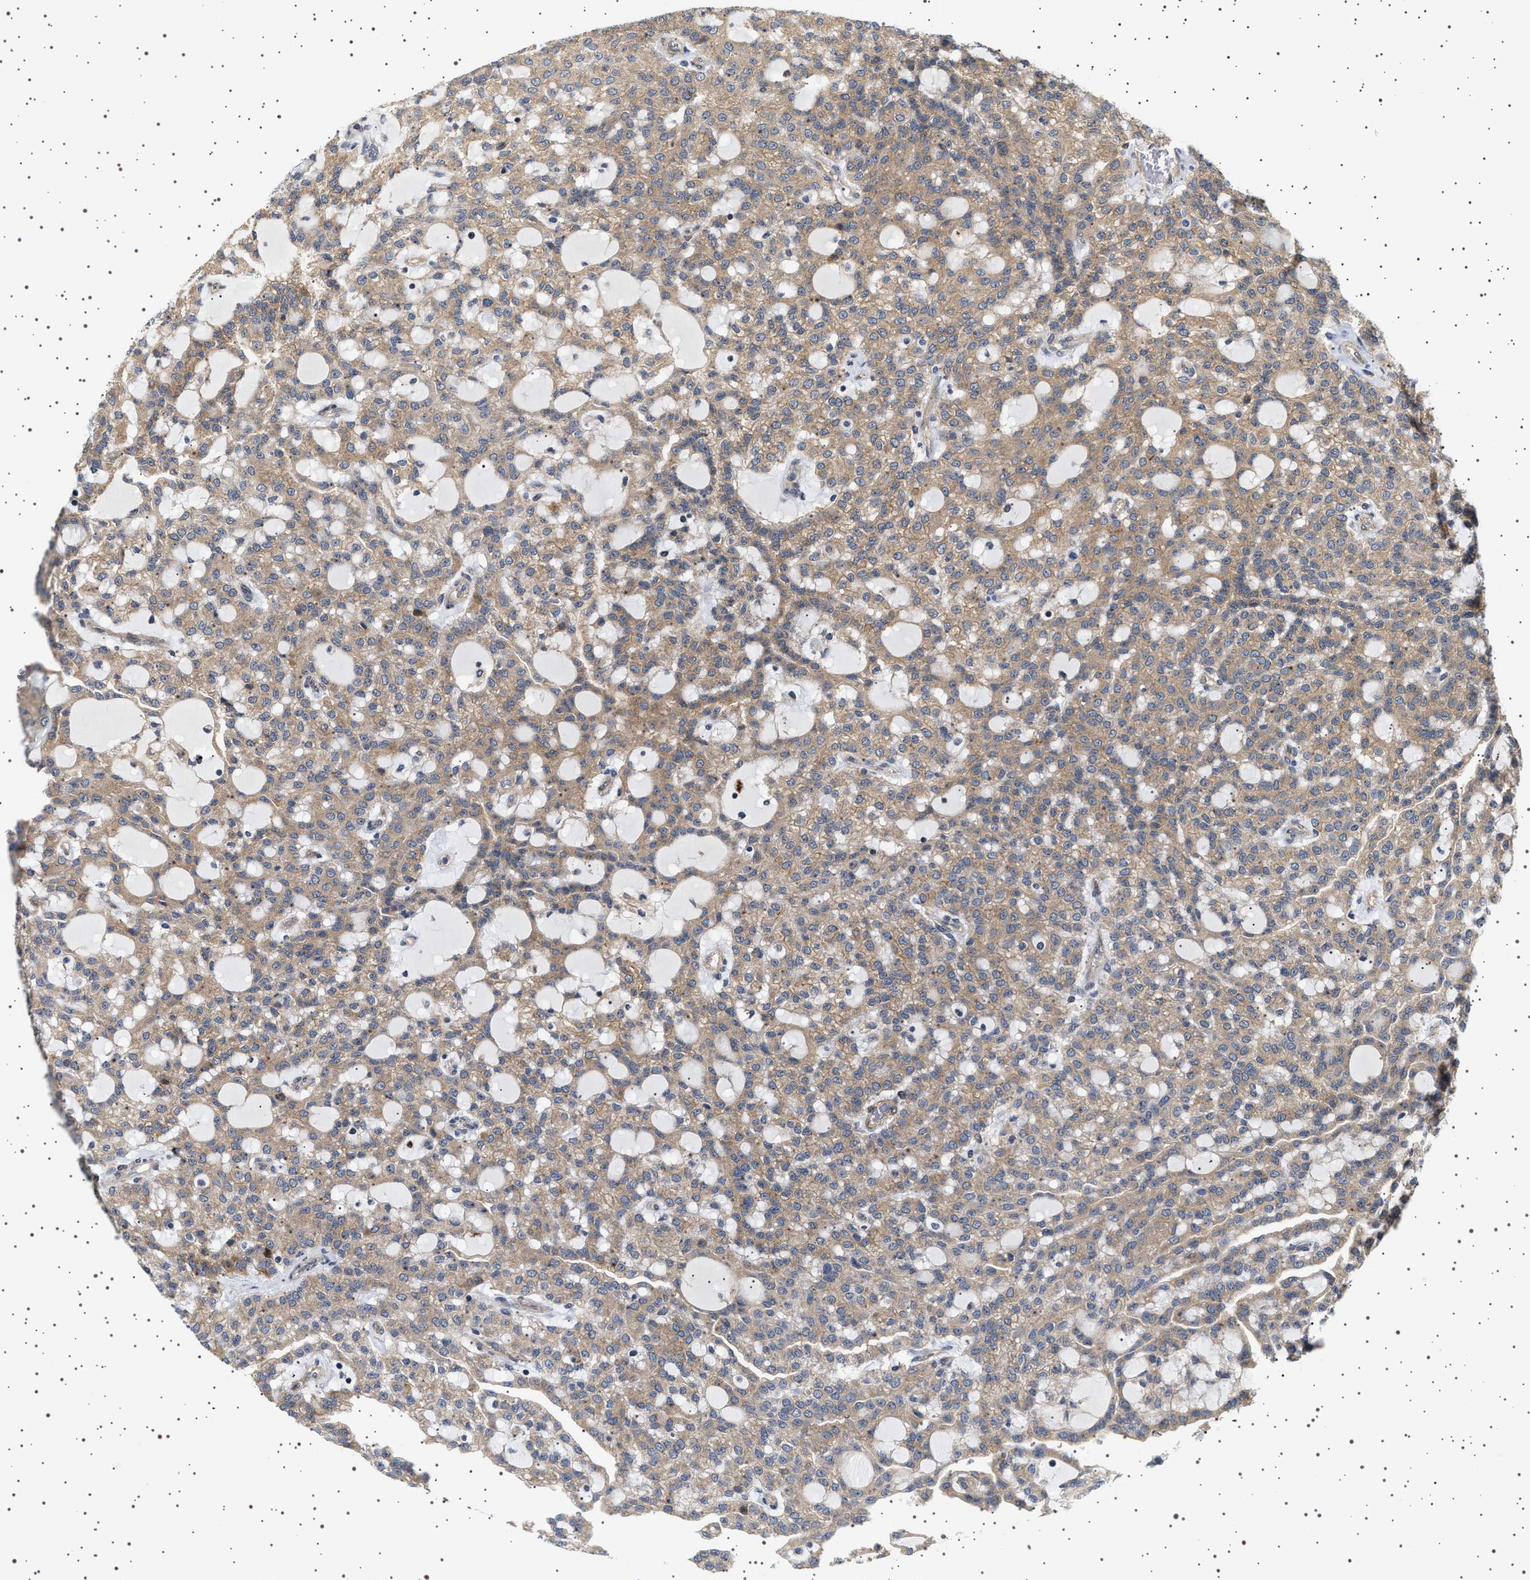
{"staining": {"intensity": "weak", "quantity": ">75%", "location": "cytoplasmic/membranous"}, "tissue": "renal cancer", "cell_type": "Tumor cells", "image_type": "cancer", "snomed": [{"axis": "morphology", "description": "Adenocarcinoma, NOS"}, {"axis": "topography", "description": "Kidney"}], "caption": "Immunohistochemistry (DAB) staining of renal adenocarcinoma demonstrates weak cytoplasmic/membranous protein staining in about >75% of tumor cells.", "gene": "BAG3", "patient": {"sex": "male", "age": 63}}